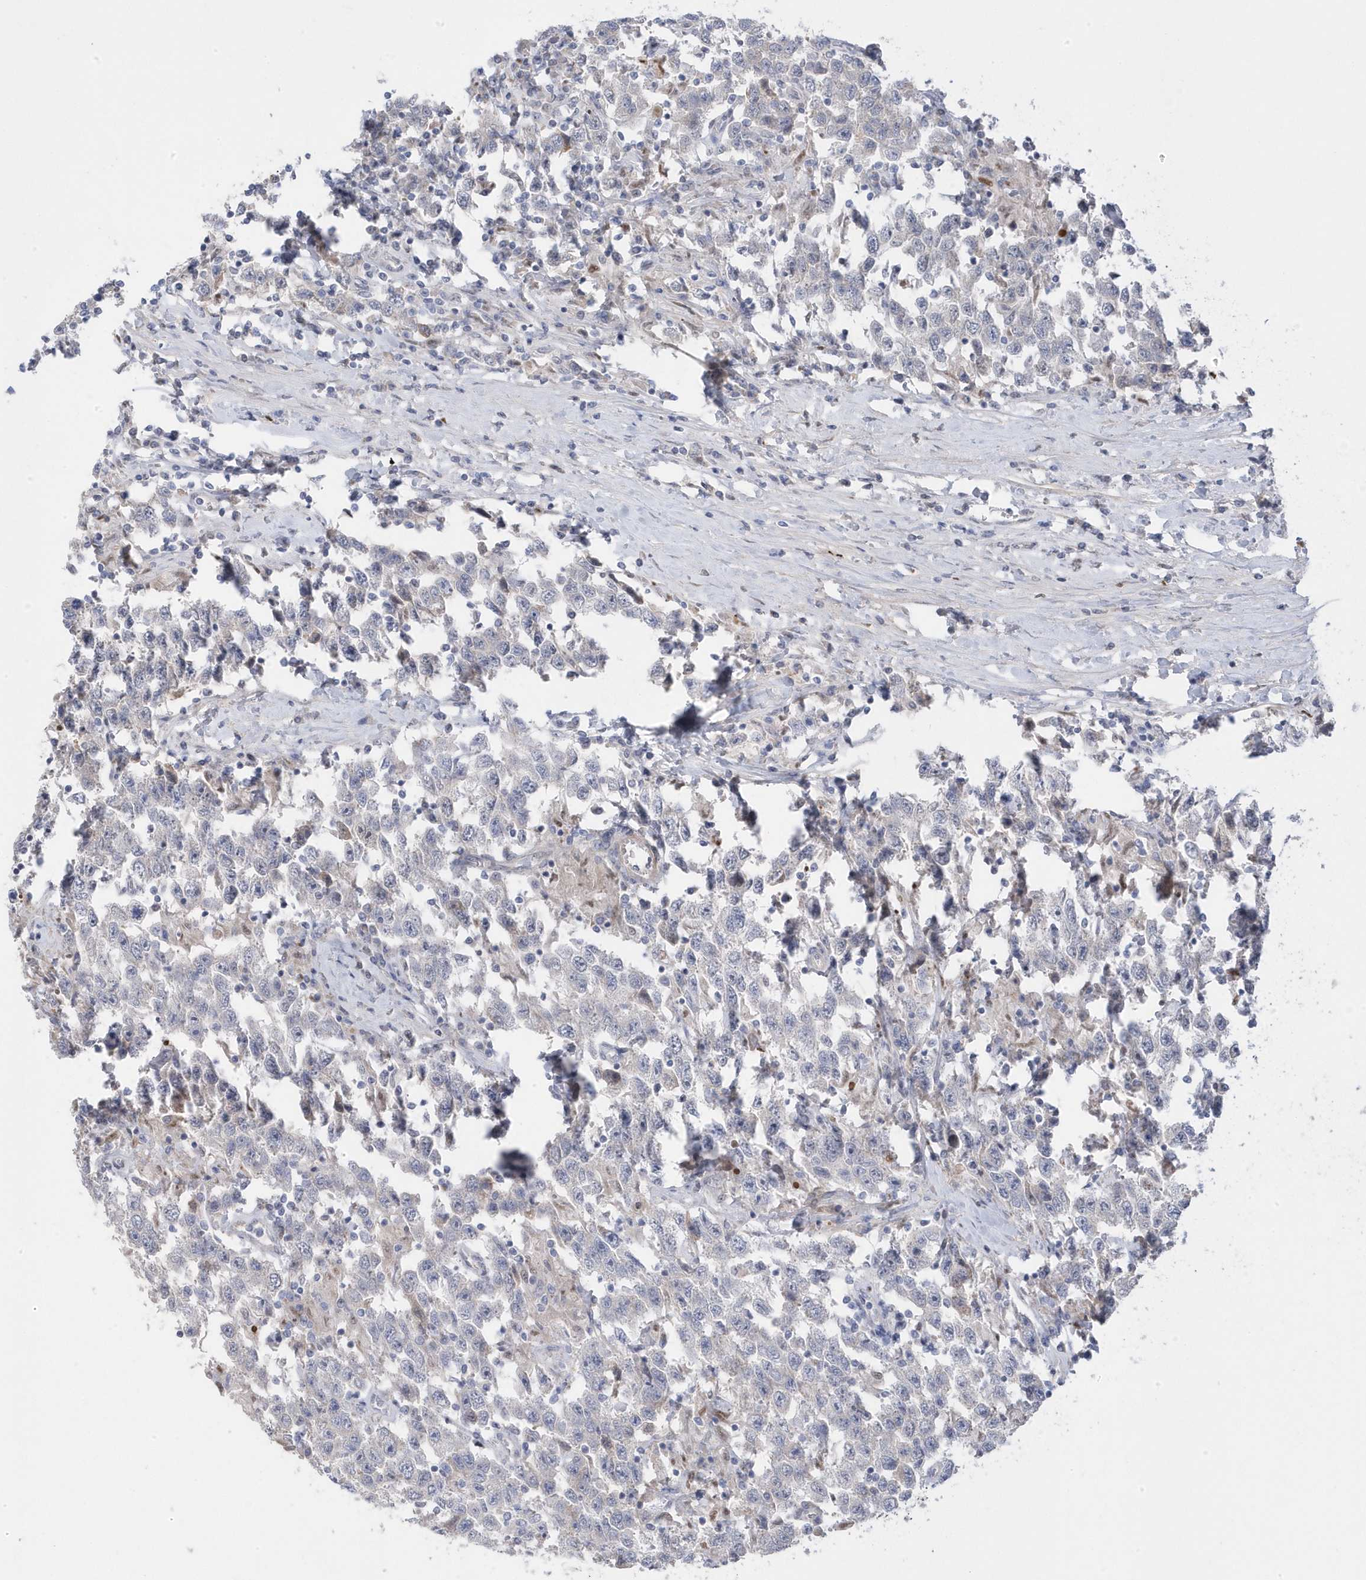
{"staining": {"intensity": "negative", "quantity": "none", "location": "none"}, "tissue": "testis cancer", "cell_type": "Tumor cells", "image_type": "cancer", "snomed": [{"axis": "morphology", "description": "Seminoma, NOS"}, {"axis": "topography", "description": "Testis"}], "caption": "A high-resolution image shows immunohistochemistry (IHC) staining of testis cancer, which displays no significant positivity in tumor cells. (IHC, brightfield microscopy, high magnification).", "gene": "GTPBP6", "patient": {"sex": "male", "age": 41}}